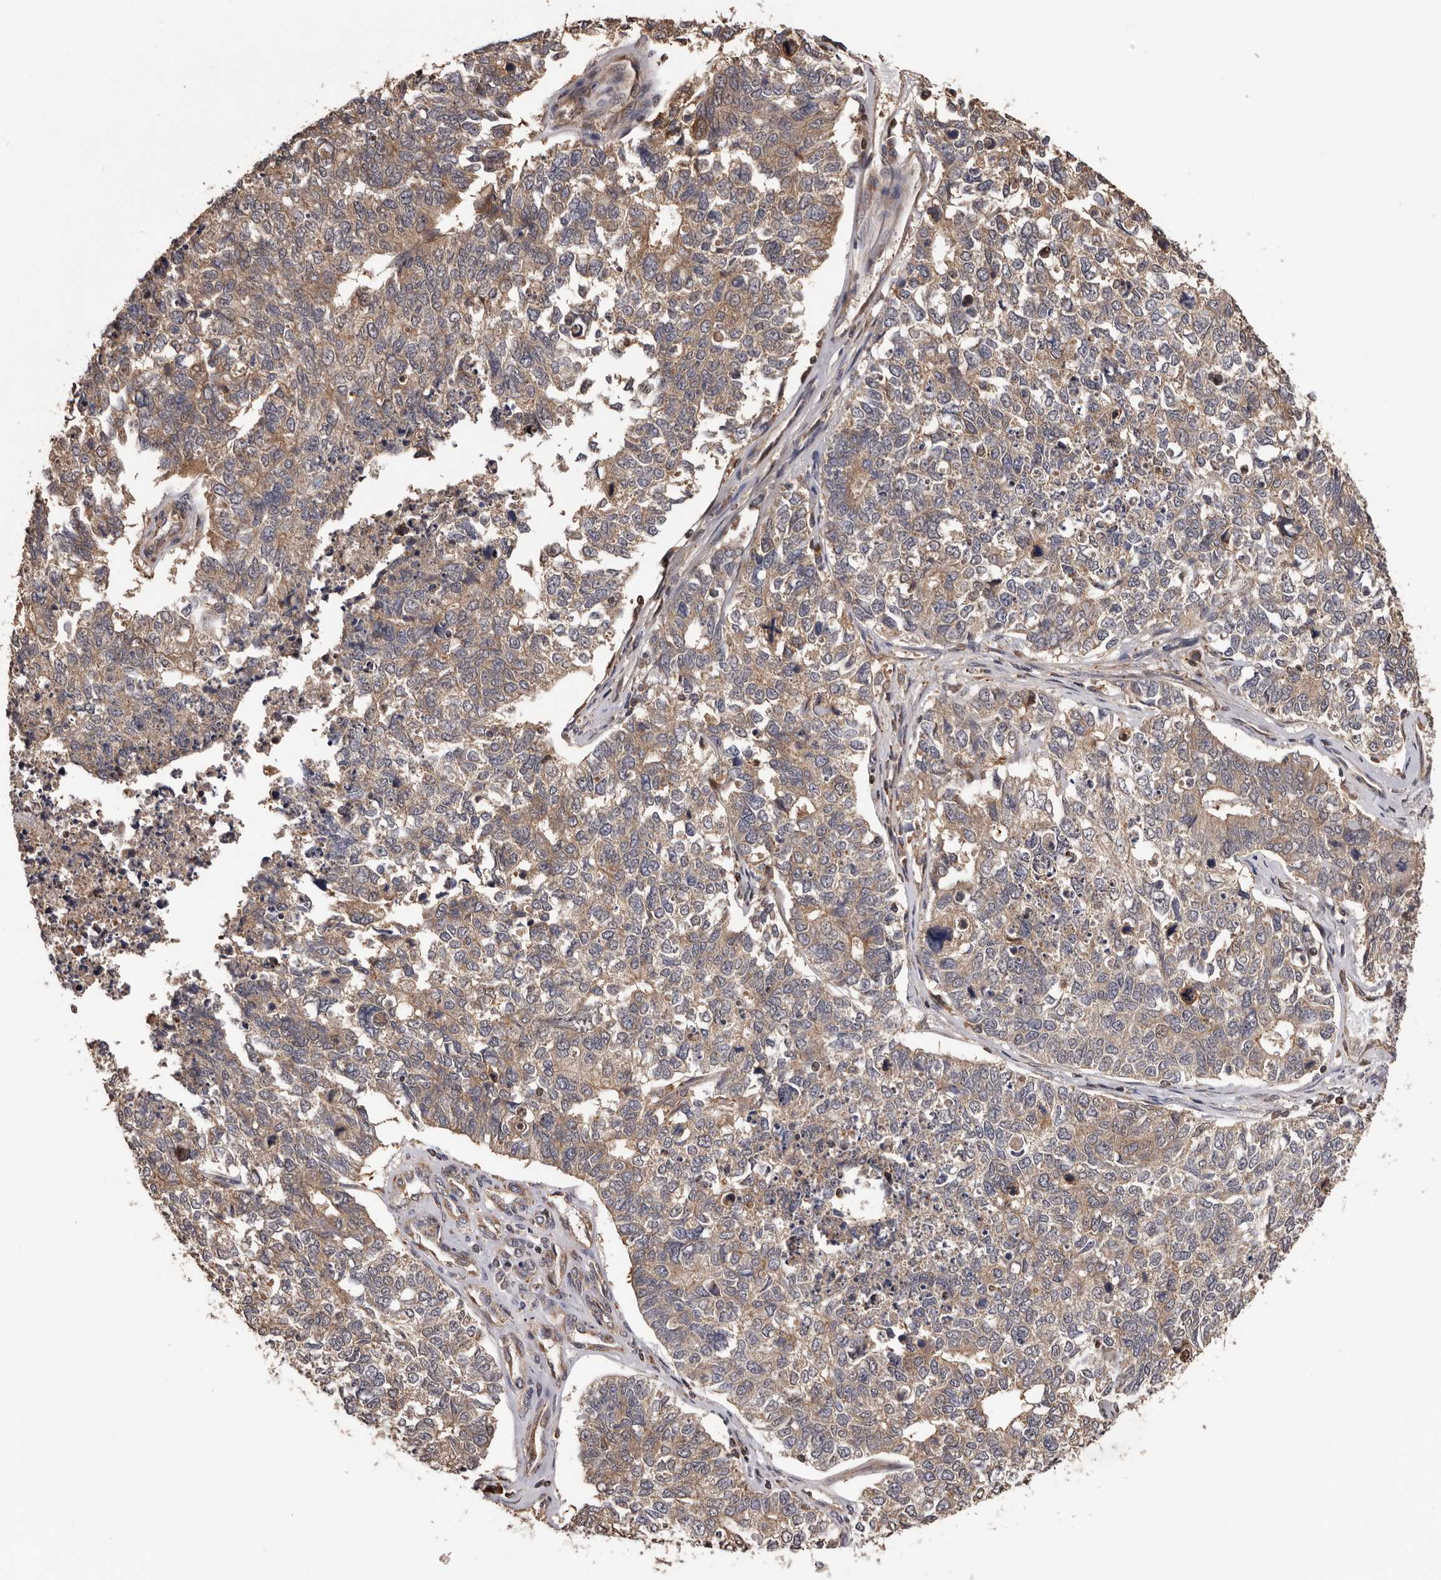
{"staining": {"intensity": "weak", "quantity": ">75%", "location": "cytoplasmic/membranous"}, "tissue": "cervical cancer", "cell_type": "Tumor cells", "image_type": "cancer", "snomed": [{"axis": "morphology", "description": "Squamous cell carcinoma, NOS"}, {"axis": "topography", "description": "Cervix"}], "caption": "IHC image of human squamous cell carcinoma (cervical) stained for a protein (brown), which displays low levels of weak cytoplasmic/membranous staining in about >75% of tumor cells.", "gene": "ADAMTS2", "patient": {"sex": "female", "age": 63}}